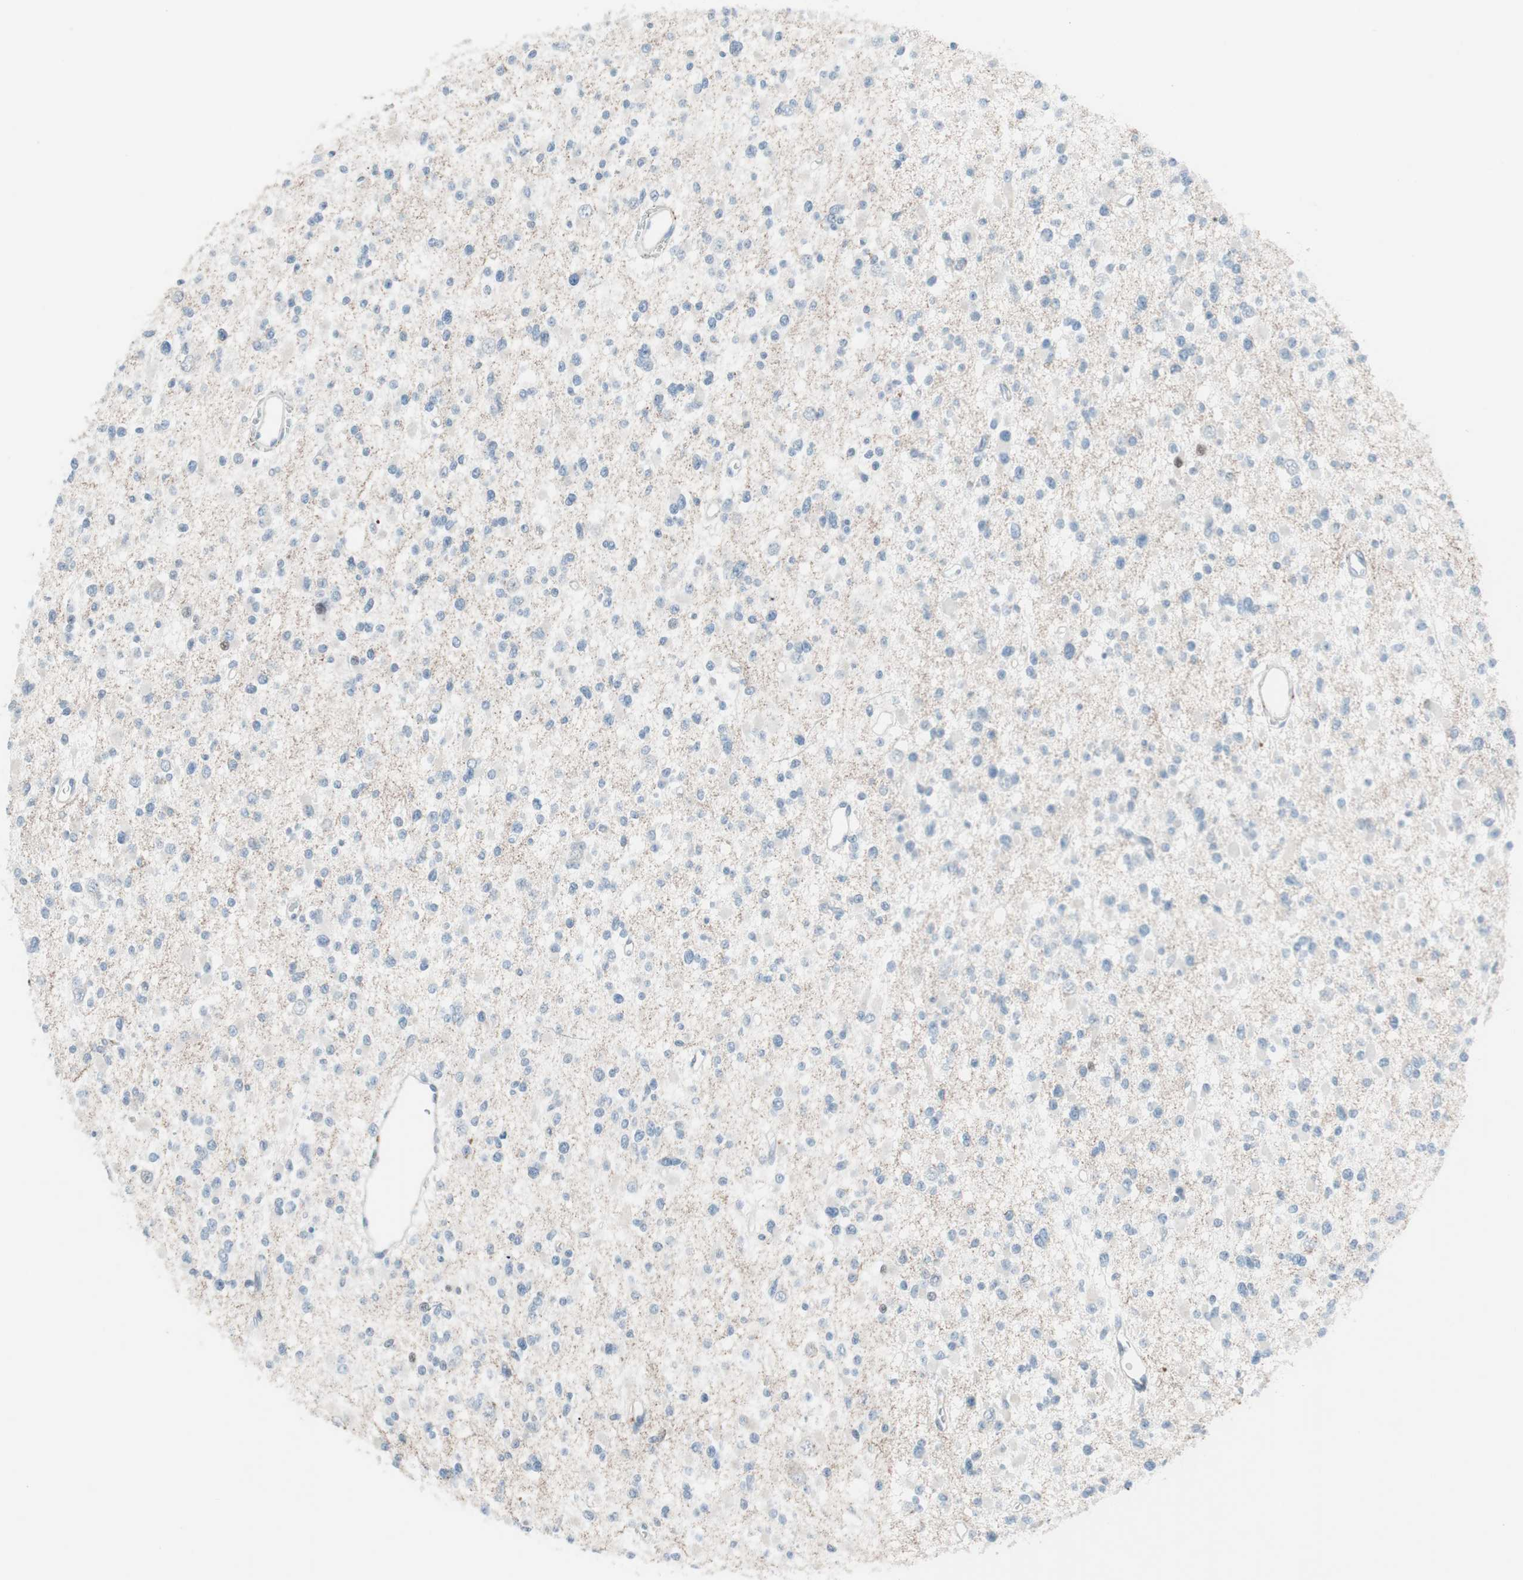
{"staining": {"intensity": "negative", "quantity": "none", "location": "none"}, "tissue": "glioma", "cell_type": "Tumor cells", "image_type": "cancer", "snomed": [{"axis": "morphology", "description": "Glioma, malignant, Low grade"}, {"axis": "topography", "description": "Brain"}], "caption": "Protein analysis of glioma demonstrates no significant staining in tumor cells.", "gene": "FOSL1", "patient": {"sex": "female", "age": 22}}